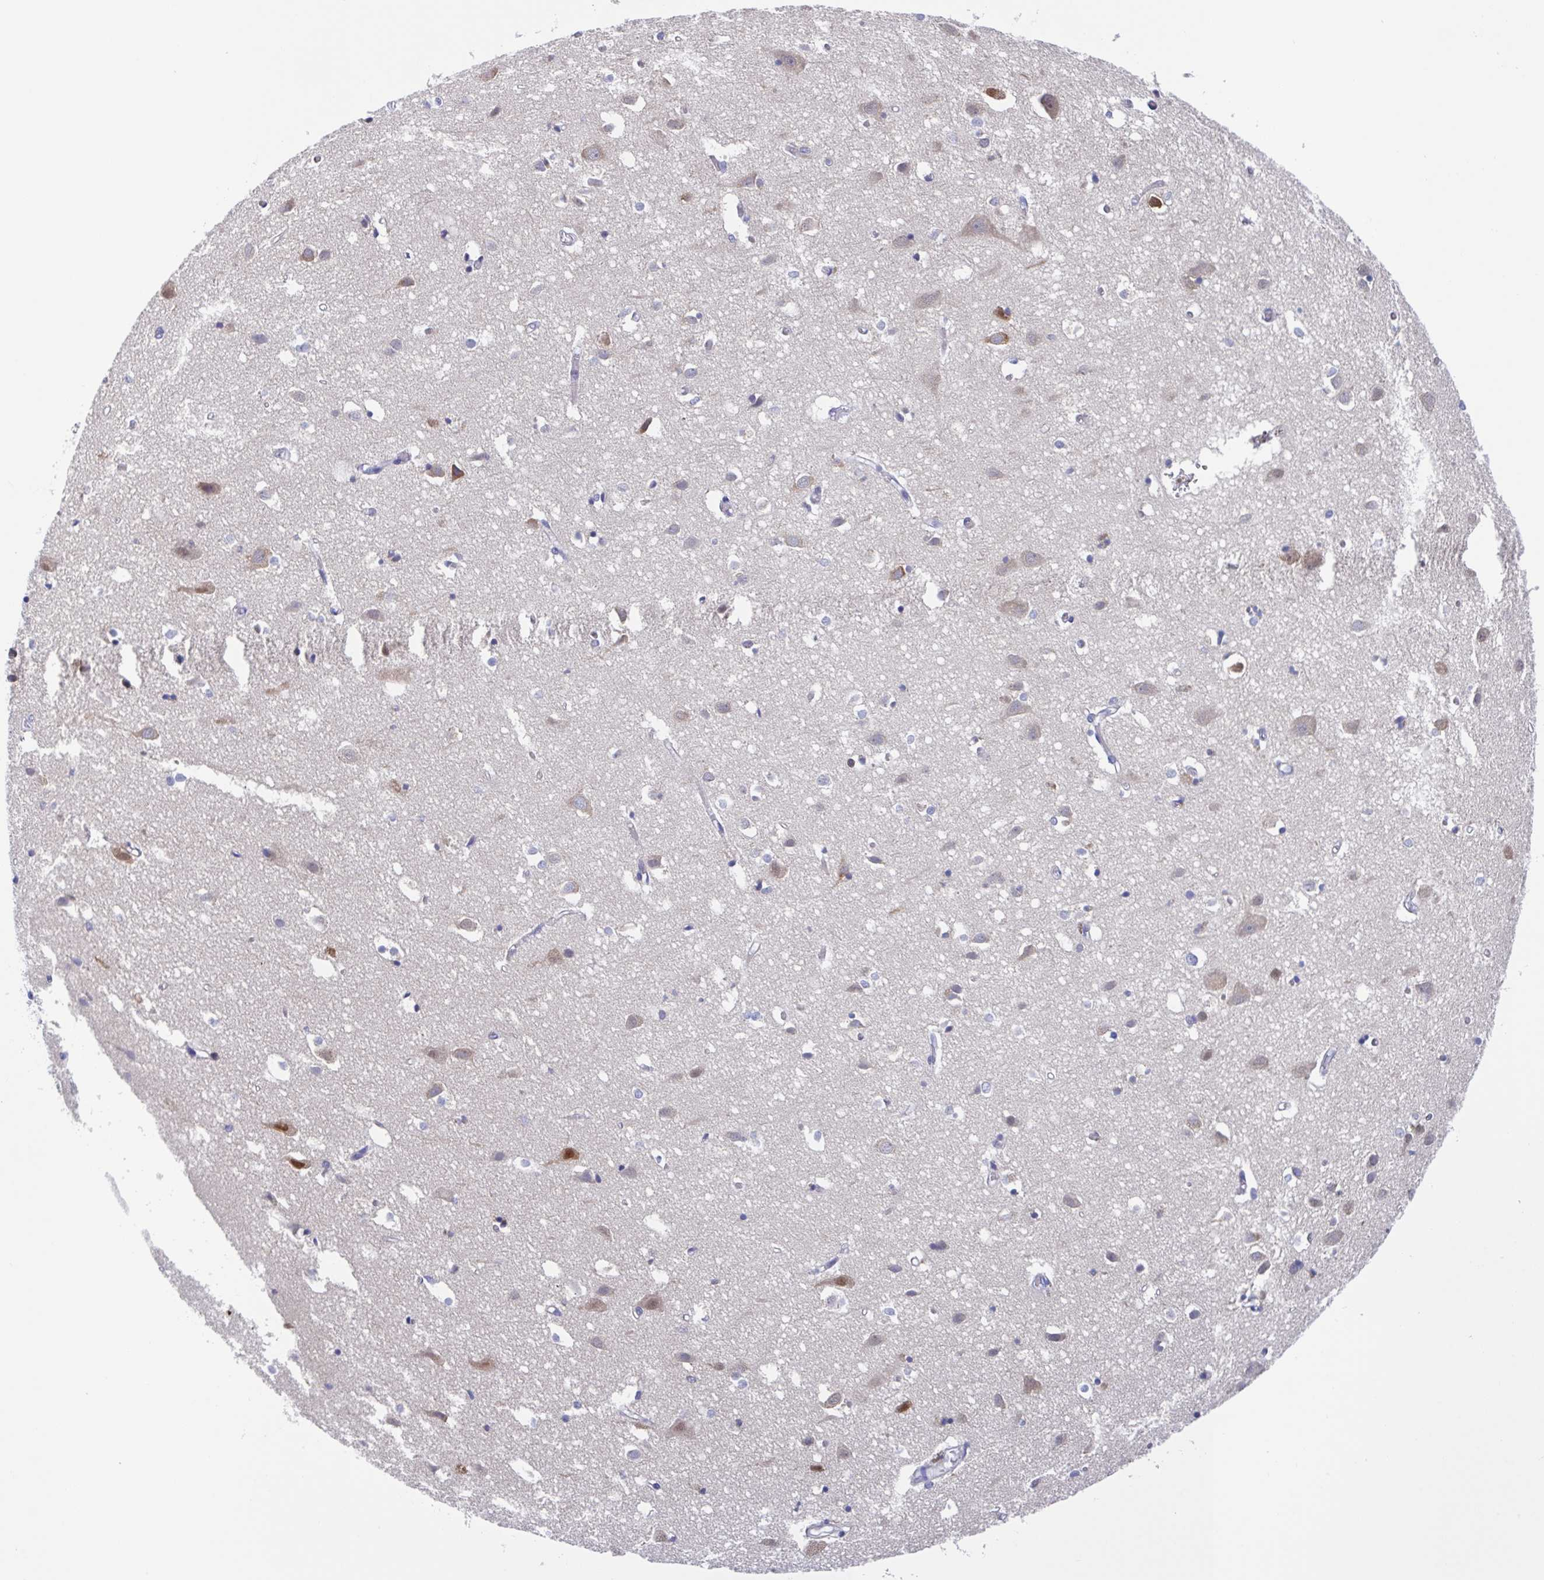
{"staining": {"intensity": "negative", "quantity": "none", "location": "none"}, "tissue": "cerebral cortex", "cell_type": "Endothelial cells", "image_type": "normal", "snomed": [{"axis": "morphology", "description": "Normal tissue, NOS"}, {"axis": "topography", "description": "Cerebral cortex"}], "caption": "Human cerebral cortex stained for a protein using immunohistochemistry reveals no positivity in endothelial cells.", "gene": "FCGR3A", "patient": {"sex": "male", "age": 70}}